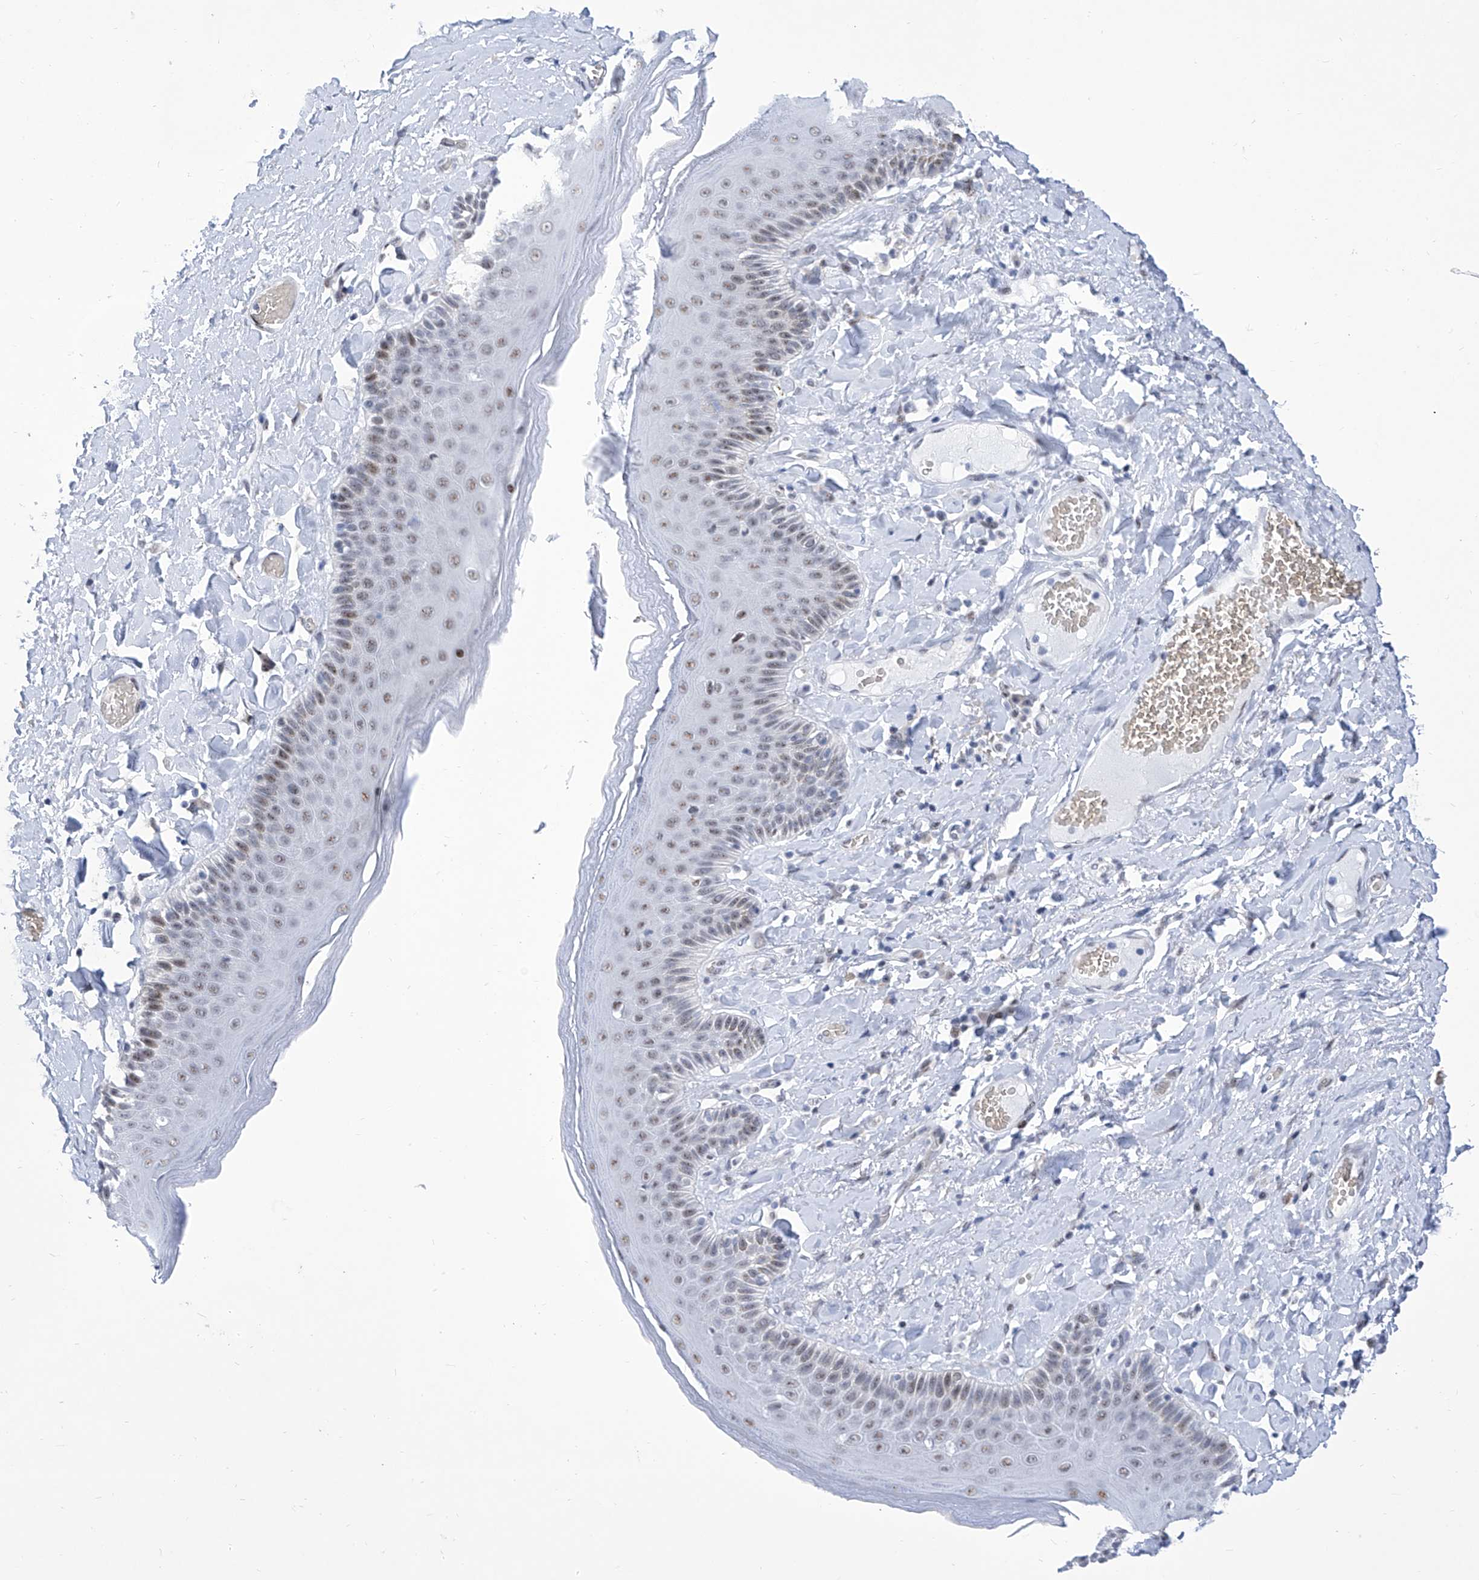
{"staining": {"intensity": "weak", "quantity": "25%-75%", "location": "nuclear"}, "tissue": "skin", "cell_type": "Epidermal cells", "image_type": "normal", "snomed": [{"axis": "morphology", "description": "Normal tissue, NOS"}, {"axis": "topography", "description": "Anal"}], "caption": "Normal skin demonstrates weak nuclear positivity in about 25%-75% of epidermal cells The staining was performed using DAB (3,3'-diaminobenzidine) to visualize the protein expression in brown, while the nuclei were stained in blue with hematoxylin (Magnification: 20x)..", "gene": "SART1", "patient": {"sex": "male", "age": 69}}